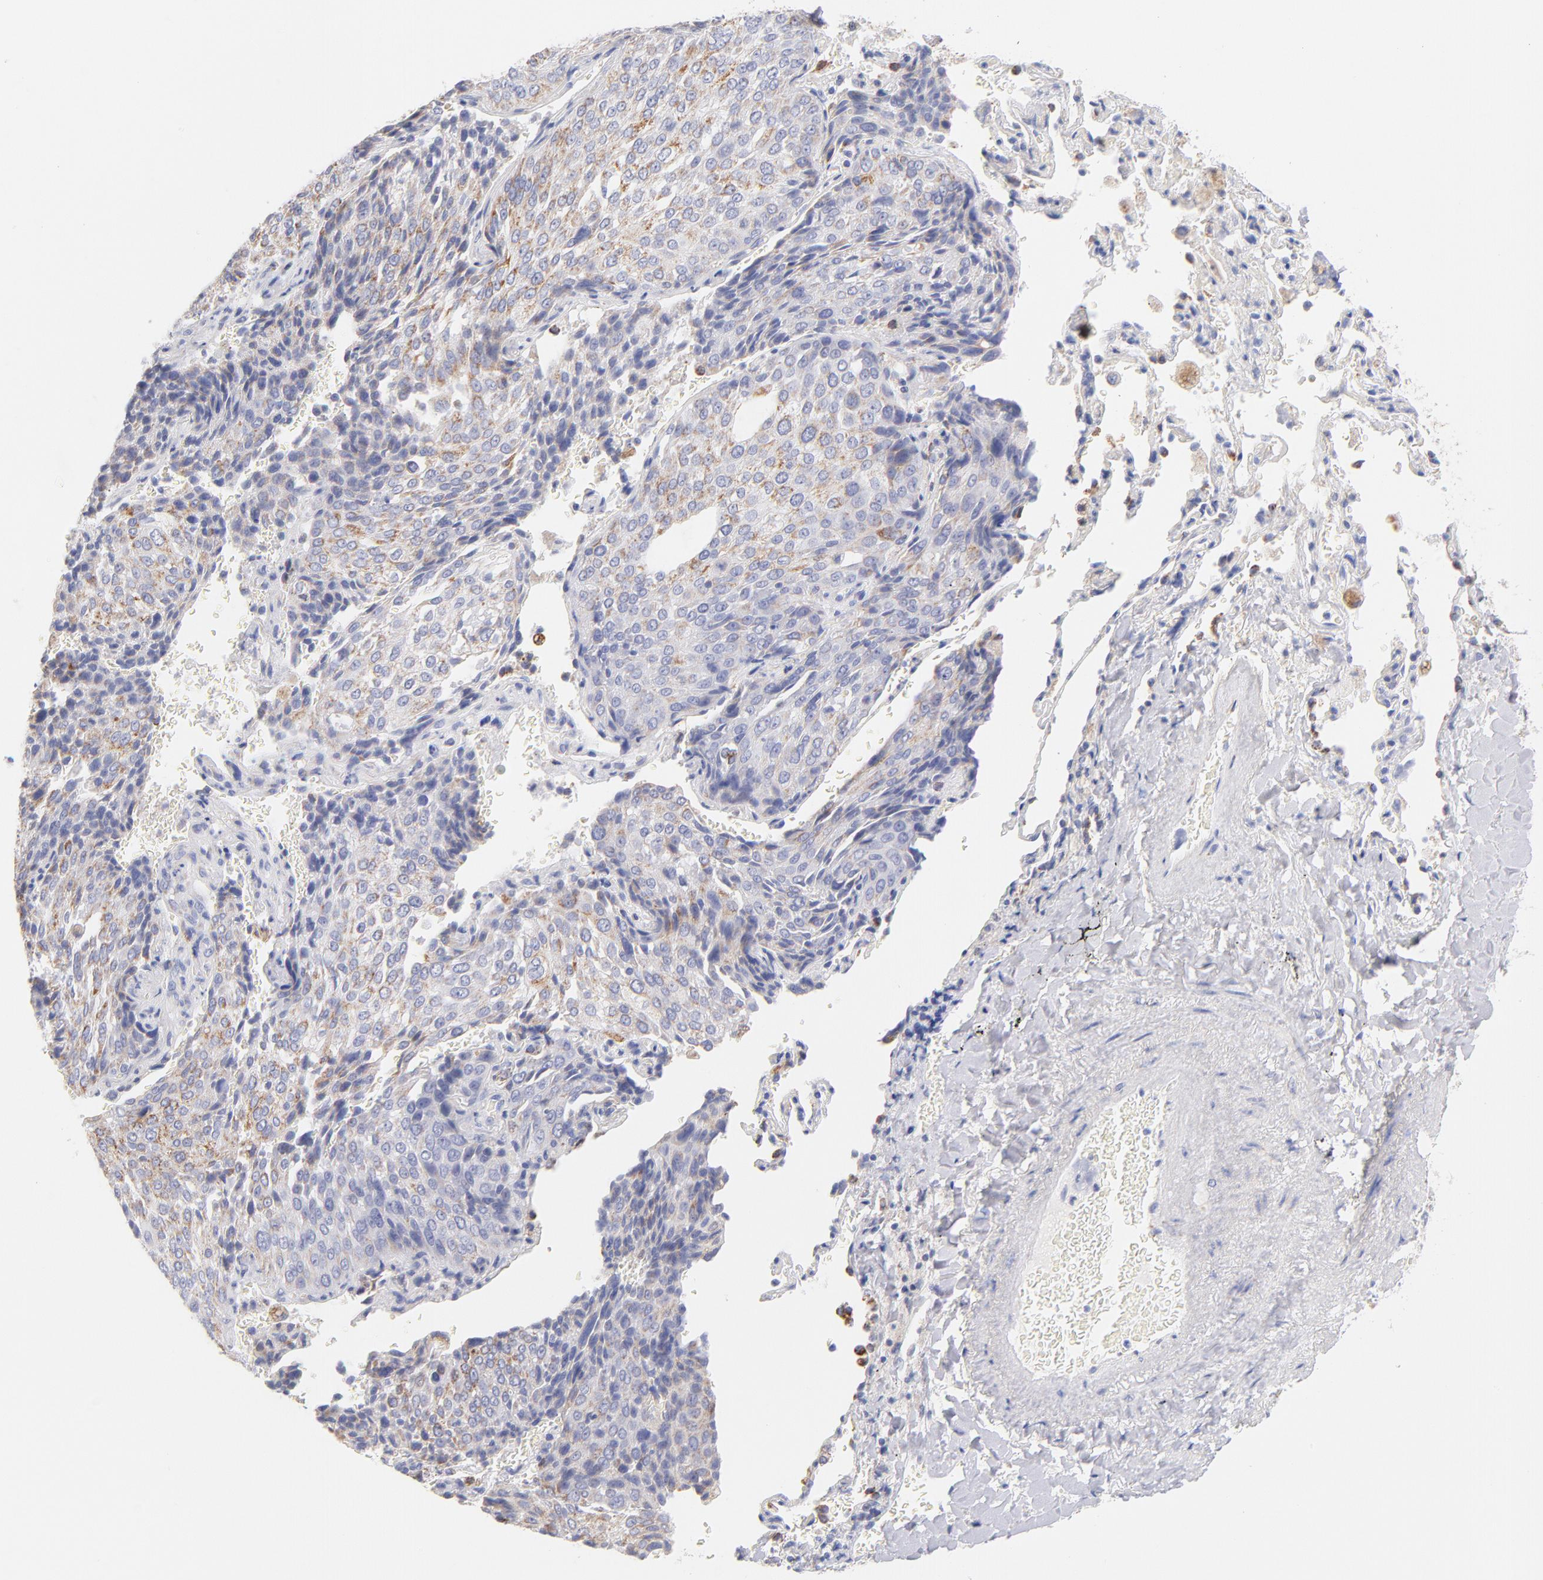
{"staining": {"intensity": "weak", "quantity": "25%-75%", "location": "cytoplasmic/membranous"}, "tissue": "lung cancer", "cell_type": "Tumor cells", "image_type": "cancer", "snomed": [{"axis": "morphology", "description": "Squamous cell carcinoma, NOS"}, {"axis": "topography", "description": "Lung"}], "caption": "Human squamous cell carcinoma (lung) stained for a protein (brown) reveals weak cytoplasmic/membranous positive expression in about 25%-75% of tumor cells.", "gene": "AIFM1", "patient": {"sex": "male", "age": 54}}